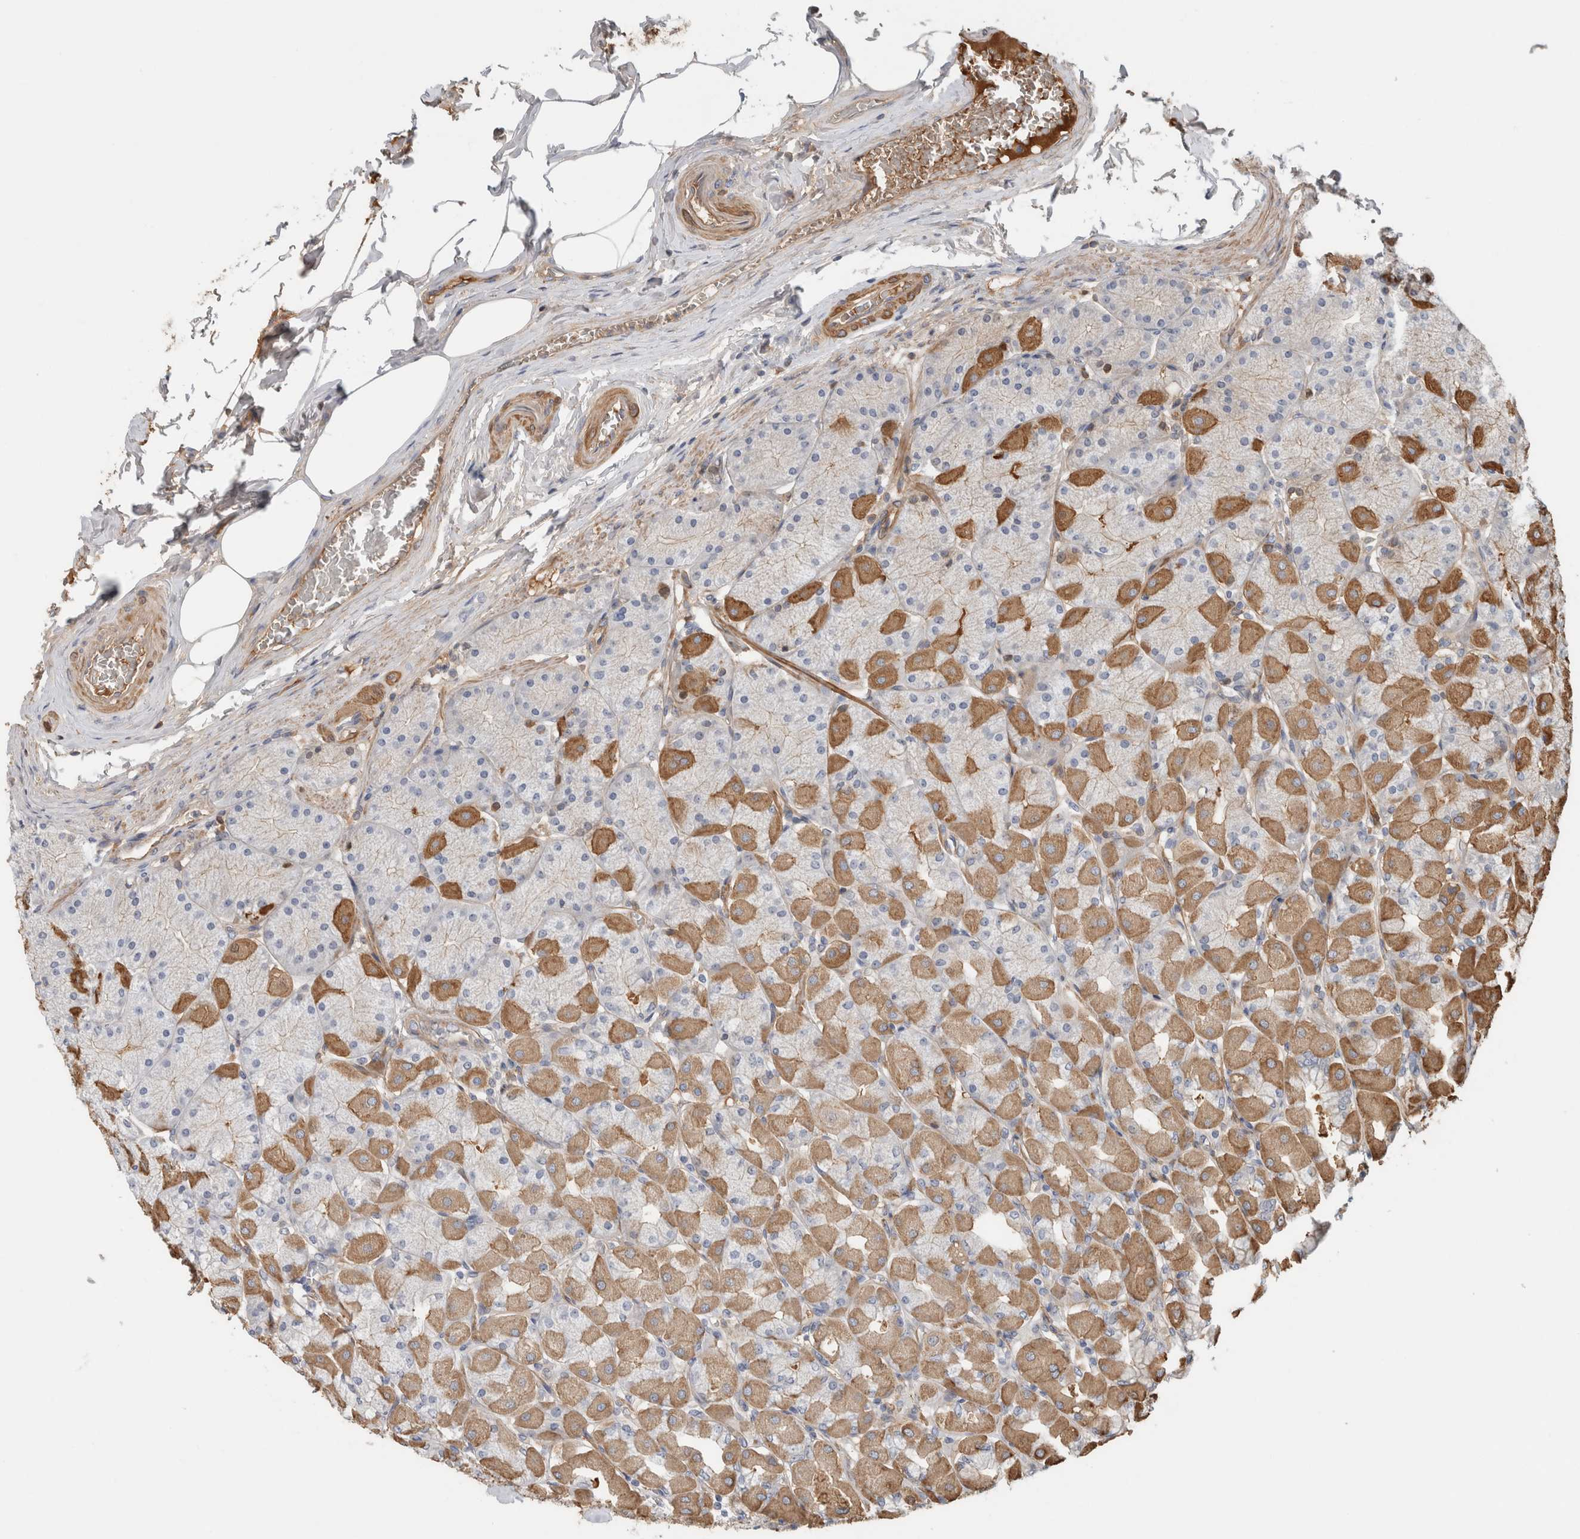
{"staining": {"intensity": "moderate", "quantity": "25%-75%", "location": "cytoplasmic/membranous"}, "tissue": "stomach", "cell_type": "Glandular cells", "image_type": "normal", "snomed": [{"axis": "morphology", "description": "Normal tissue, NOS"}, {"axis": "topography", "description": "Stomach, upper"}], "caption": "Immunohistochemical staining of unremarkable stomach displays medium levels of moderate cytoplasmic/membranous staining in about 25%-75% of glandular cells. (DAB (3,3'-diaminobenzidine) = brown stain, brightfield microscopy at high magnification).", "gene": "CFI", "patient": {"sex": "female", "age": 56}}